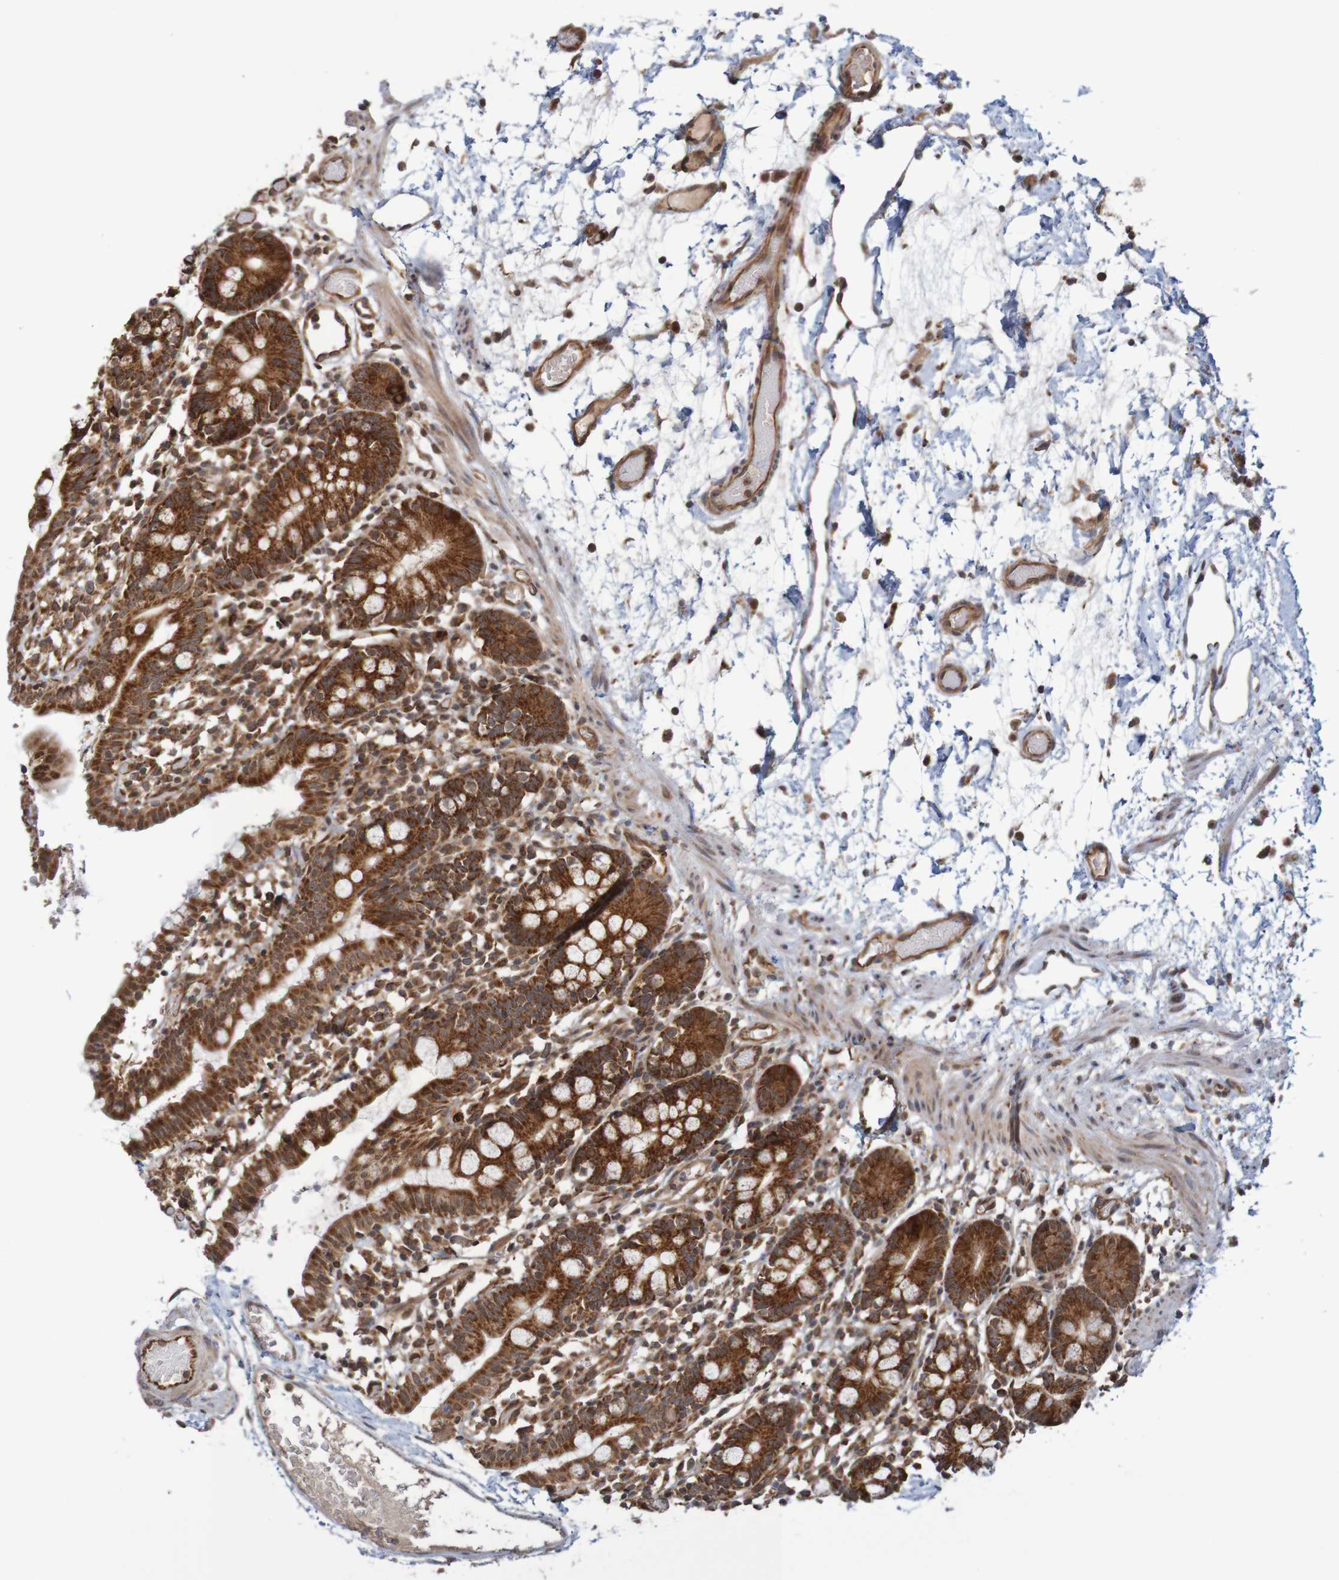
{"staining": {"intensity": "strong", "quantity": ">75%", "location": "cytoplasmic/membranous"}, "tissue": "small intestine", "cell_type": "Glandular cells", "image_type": "normal", "snomed": [{"axis": "morphology", "description": "Normal tissue, NOS"}, {"axis": "morphology", "description": "Cystadenocarcinoma, serous, Metastatic site"}, {"axis": "topography", "description": "Small intestine"}], "caption": "Human small intestine stained for a protein (brown) exhibits strong cytoplasmic/membranous positive positivity in approximately >75% of glandular cells.", "gene": "MRPL52", "patient": {"sex": "female", "age": 61}}